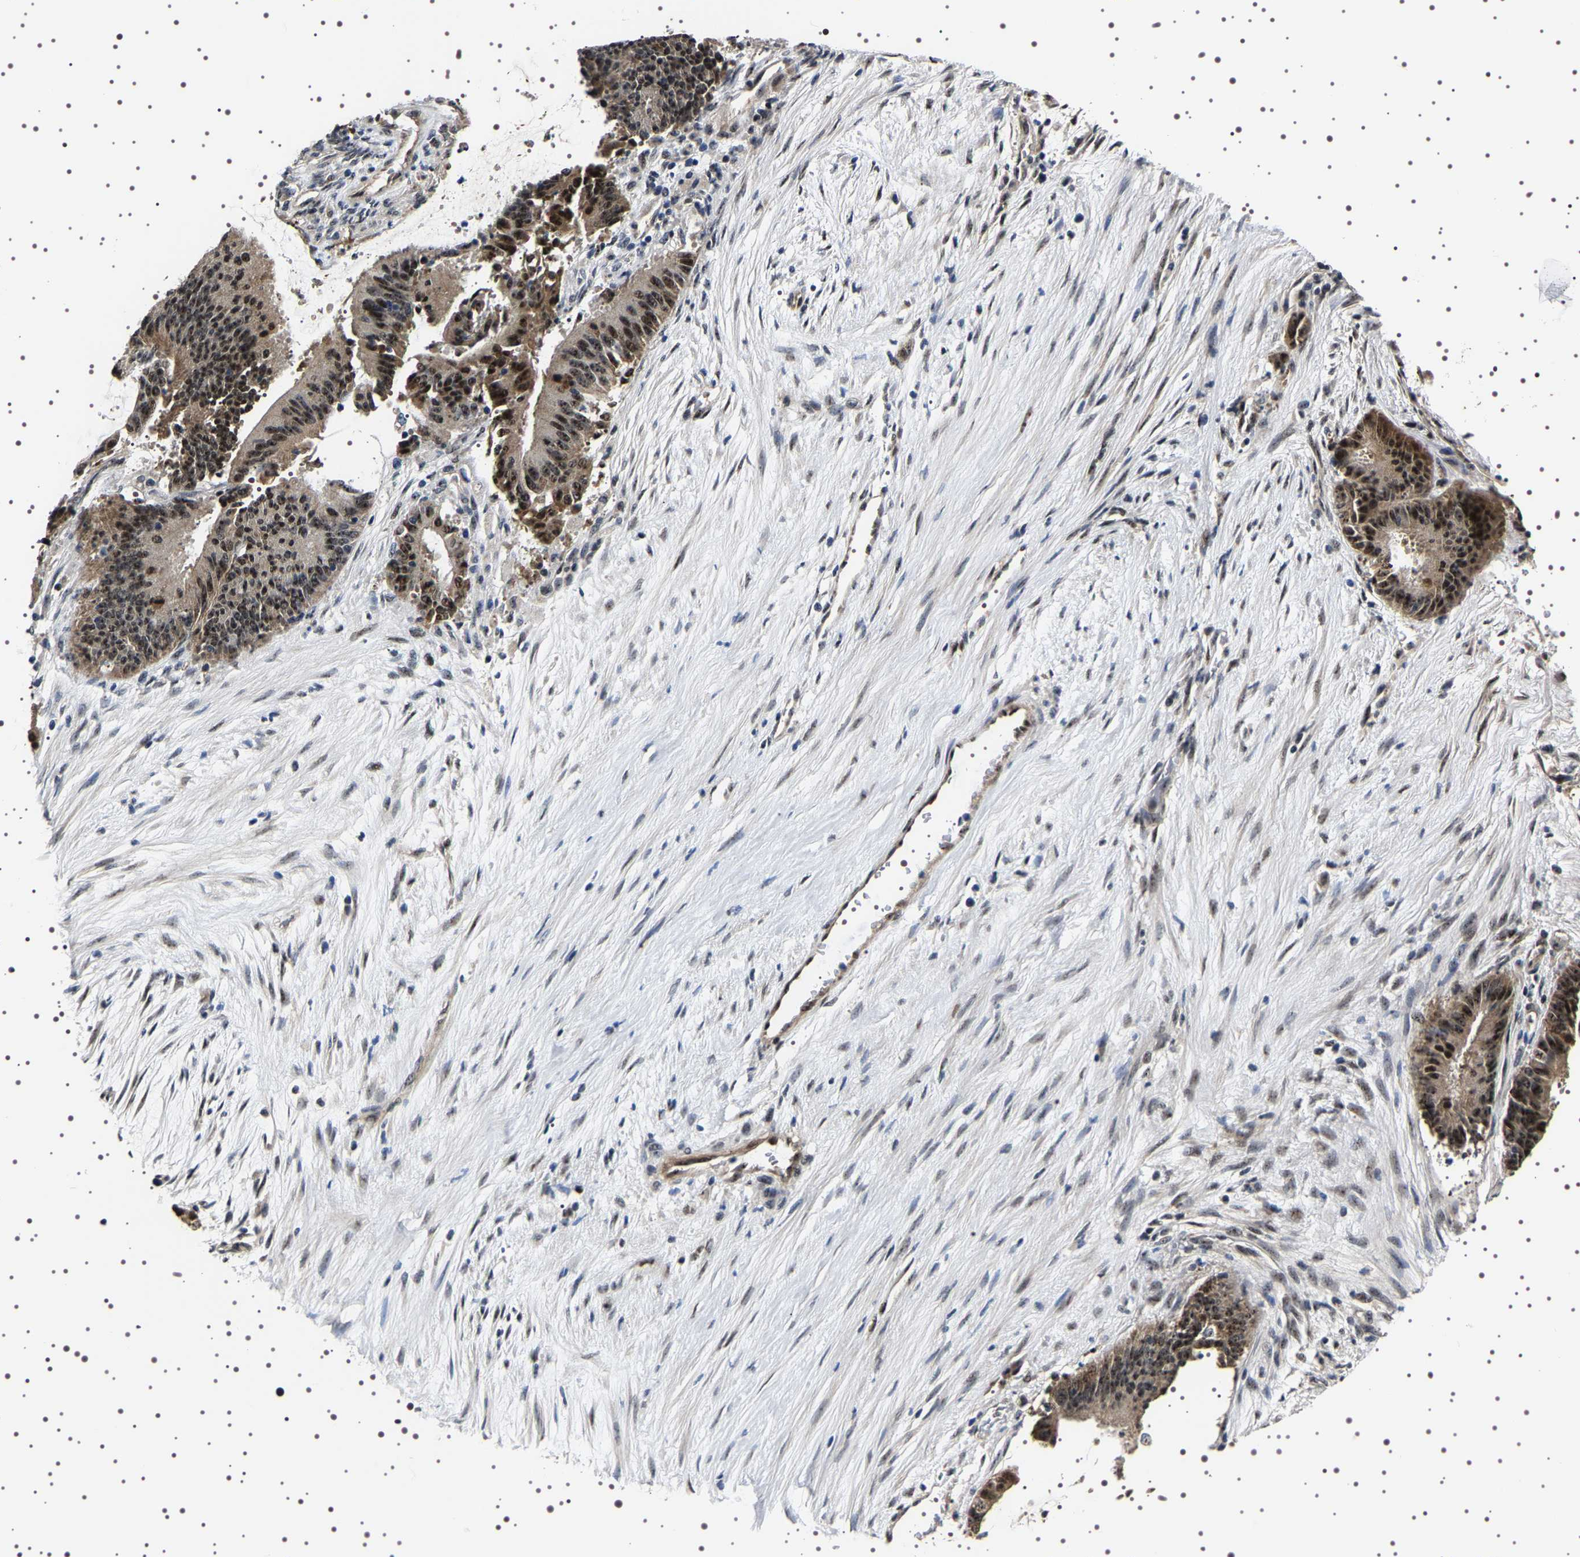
{"staining": {"intensity": "strong", "quantity": ">75%", "location": "nuclear"}, "tissue": "liver cancer", "cell_type": "Tumor cells", "image_type": "cancer", "snomed": [{"axis": "morphology", "description": "Cholangiocarcinoma"}, {"axis": "topography", "description": "Liver"}], "caption": "The immunohistochemical stain labels strong nuclear positivity in tumor cells of liver cancer (cholangiocarcinoma) tissue.", "gene": "GNL3", "patient": {"sex": "female", "age": 73}}